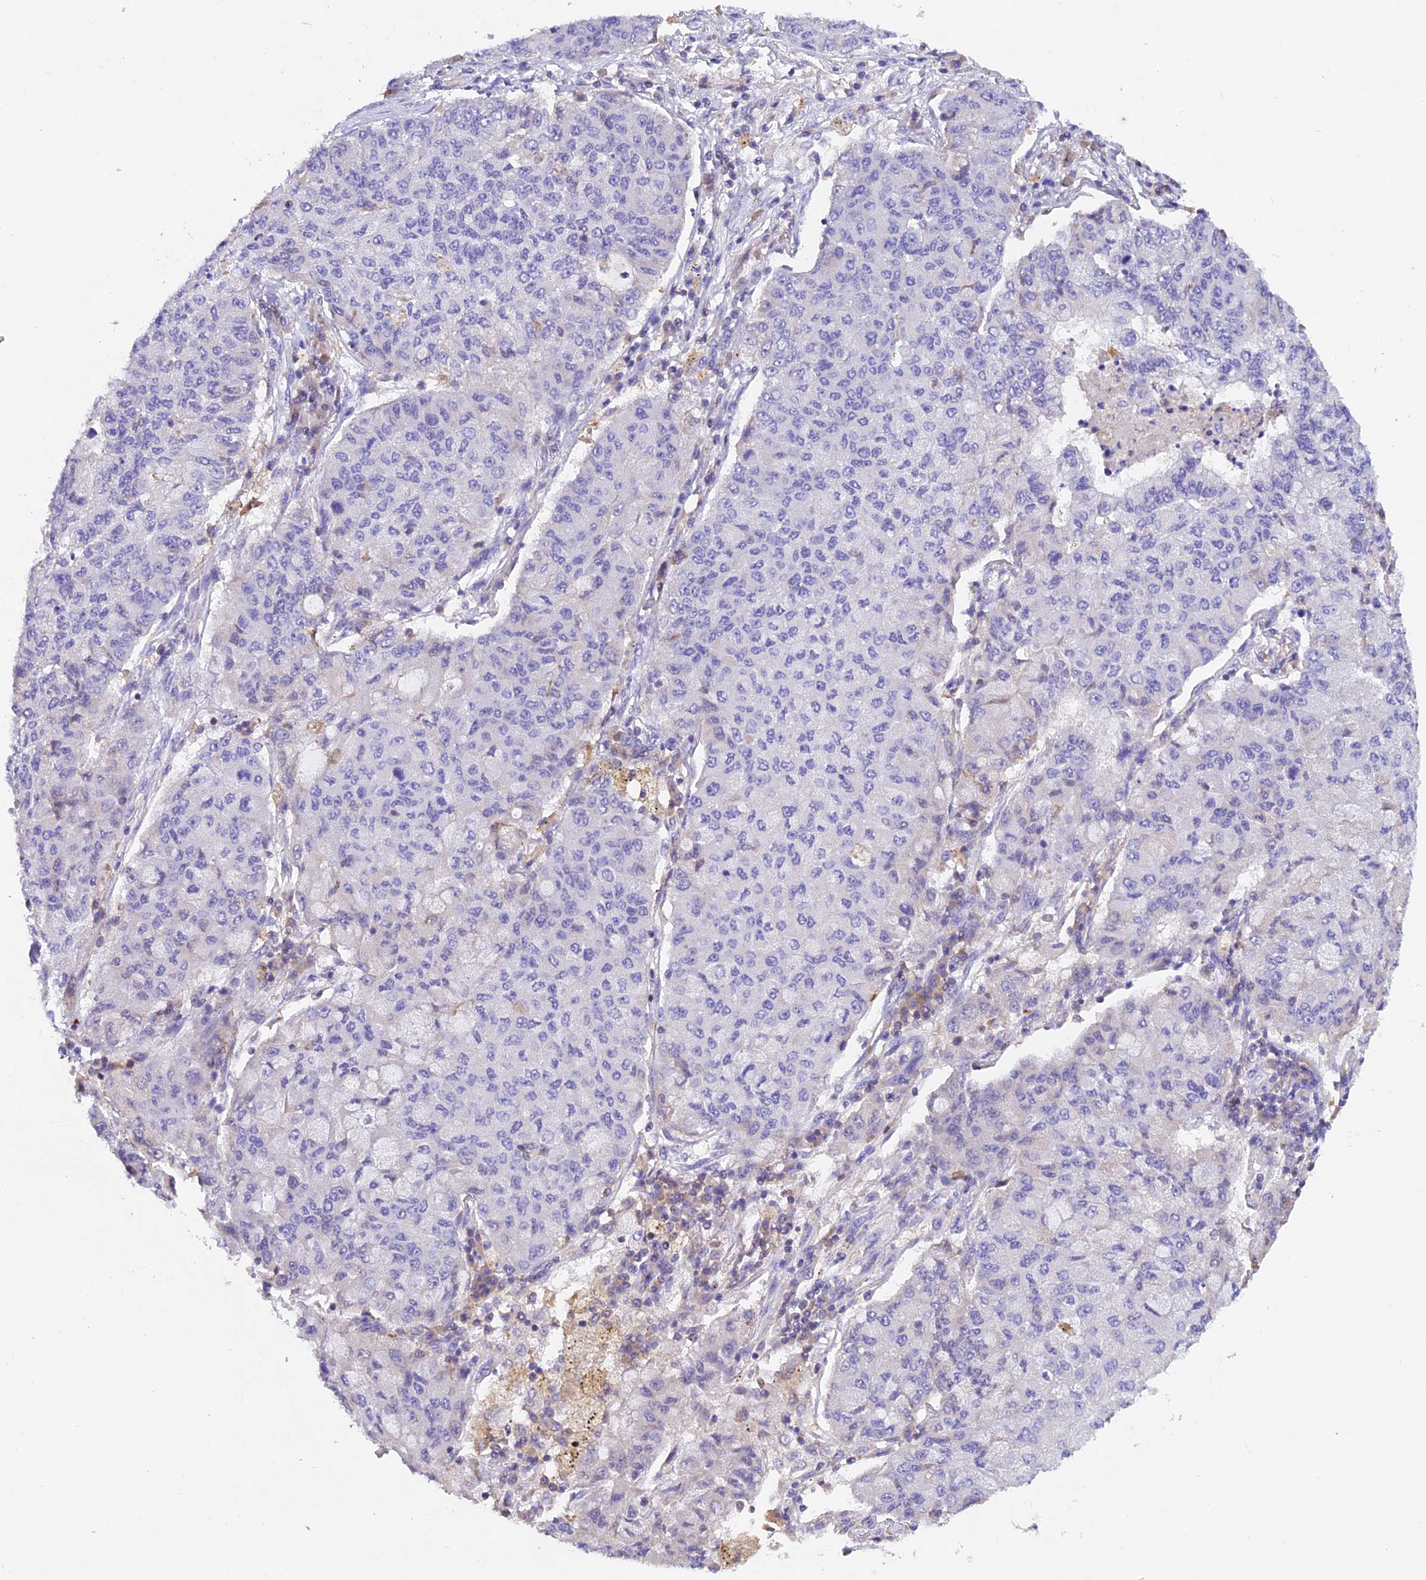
{"staining": {"intensity": "negative", "quantity": "none", "location": "none"}, "tissue": "lung cancer", "cell_type": "Tumor cells", "image_type": "cancer", "snomed": [{"axis": "morphology", "description": "Squamous cell carcinoma, NOS"}, {"axis": "topography", "description": "Lung"}], "caption": "This is an immunohistochemistry (IHC) histopathology image of lung cancer. There is no staining in tumor cells.", "gene": "LPXN", "patient": {"sex": "male", "age": 74}}